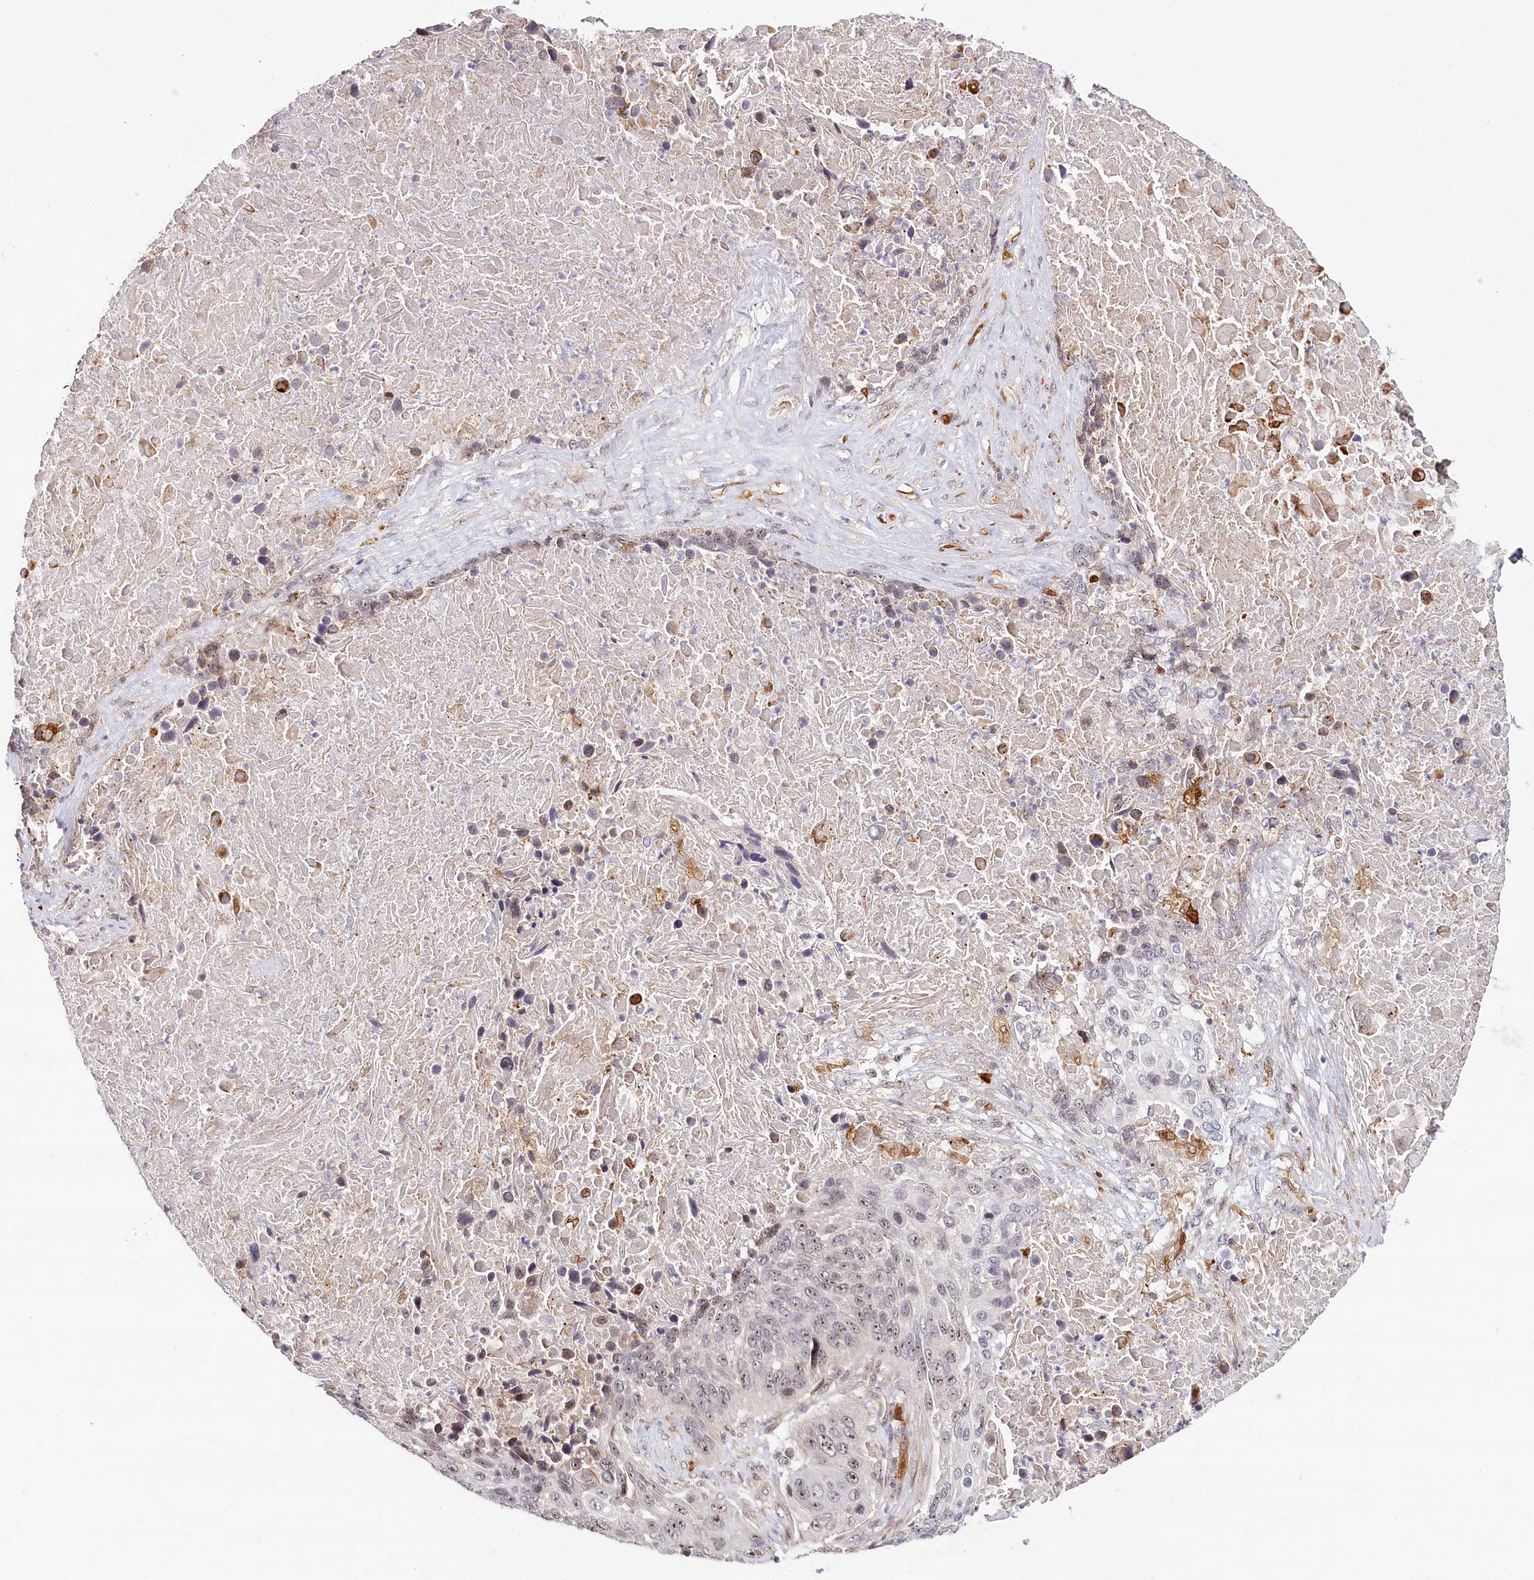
{"staining": {"intensity": "weak", "quantity": "25%-75%", "location": "nuclear"}, "tissue": "lung cancer", "cell_type": "Tumor cells", "image_type": "cancer", "snomed": [{"axis": "morphology", "description": "Squamous cell carcinoma, NOS"}, {"axis": "topography", "description": "Lung"}], "caption": "Human lung cancer (squamous cell carcinoma) stained for a protein (brown) displays weak nuclear positive positivity in about 25%-75% of tumor cells.", "gene": "WDR36", "patient": {"sex": "male", "age": 66}}